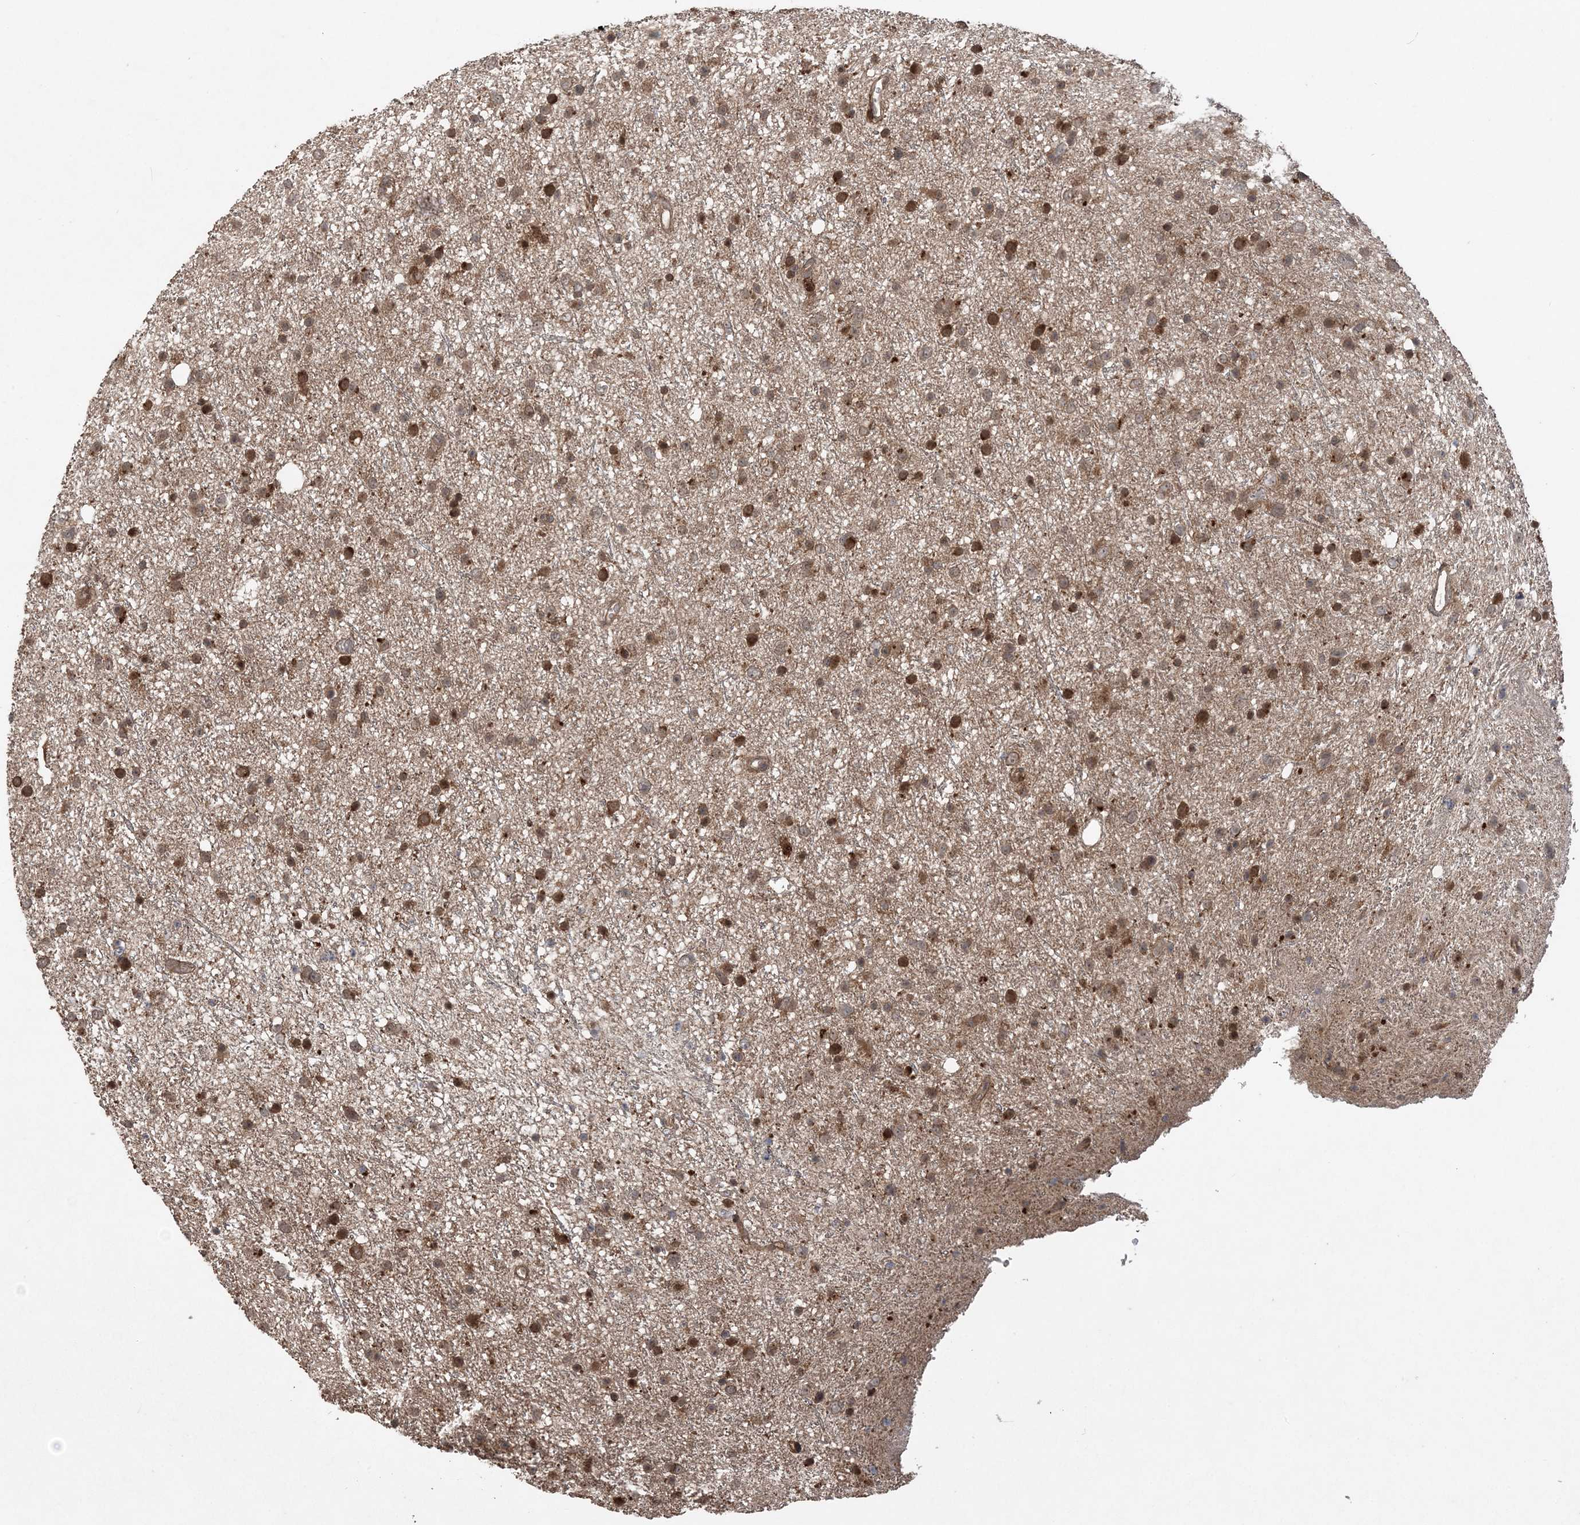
{"staining": {"intensity": "moderate", "quantity": ">75%", "location": "cytoplasmic/membranous,nuclear"}, "tissue": "glioma", "cell_type": "Tumor cells", "image_type": "cancer", "snomed": [{"axis": "morphology", "description": "Glioma, malignant, Low grade"}, {"axis": "topography", "description": "Cerebral cortex"}], "caption": "This is a micrograph of immunohistochemistry staining of malignant glioma (low-grade), which shows moderate positivity in the cytoplasmic/membranous and nuclear of tumor cells.", "gene": "LACC1", "patient": {"sex": "female", "age": 39}}